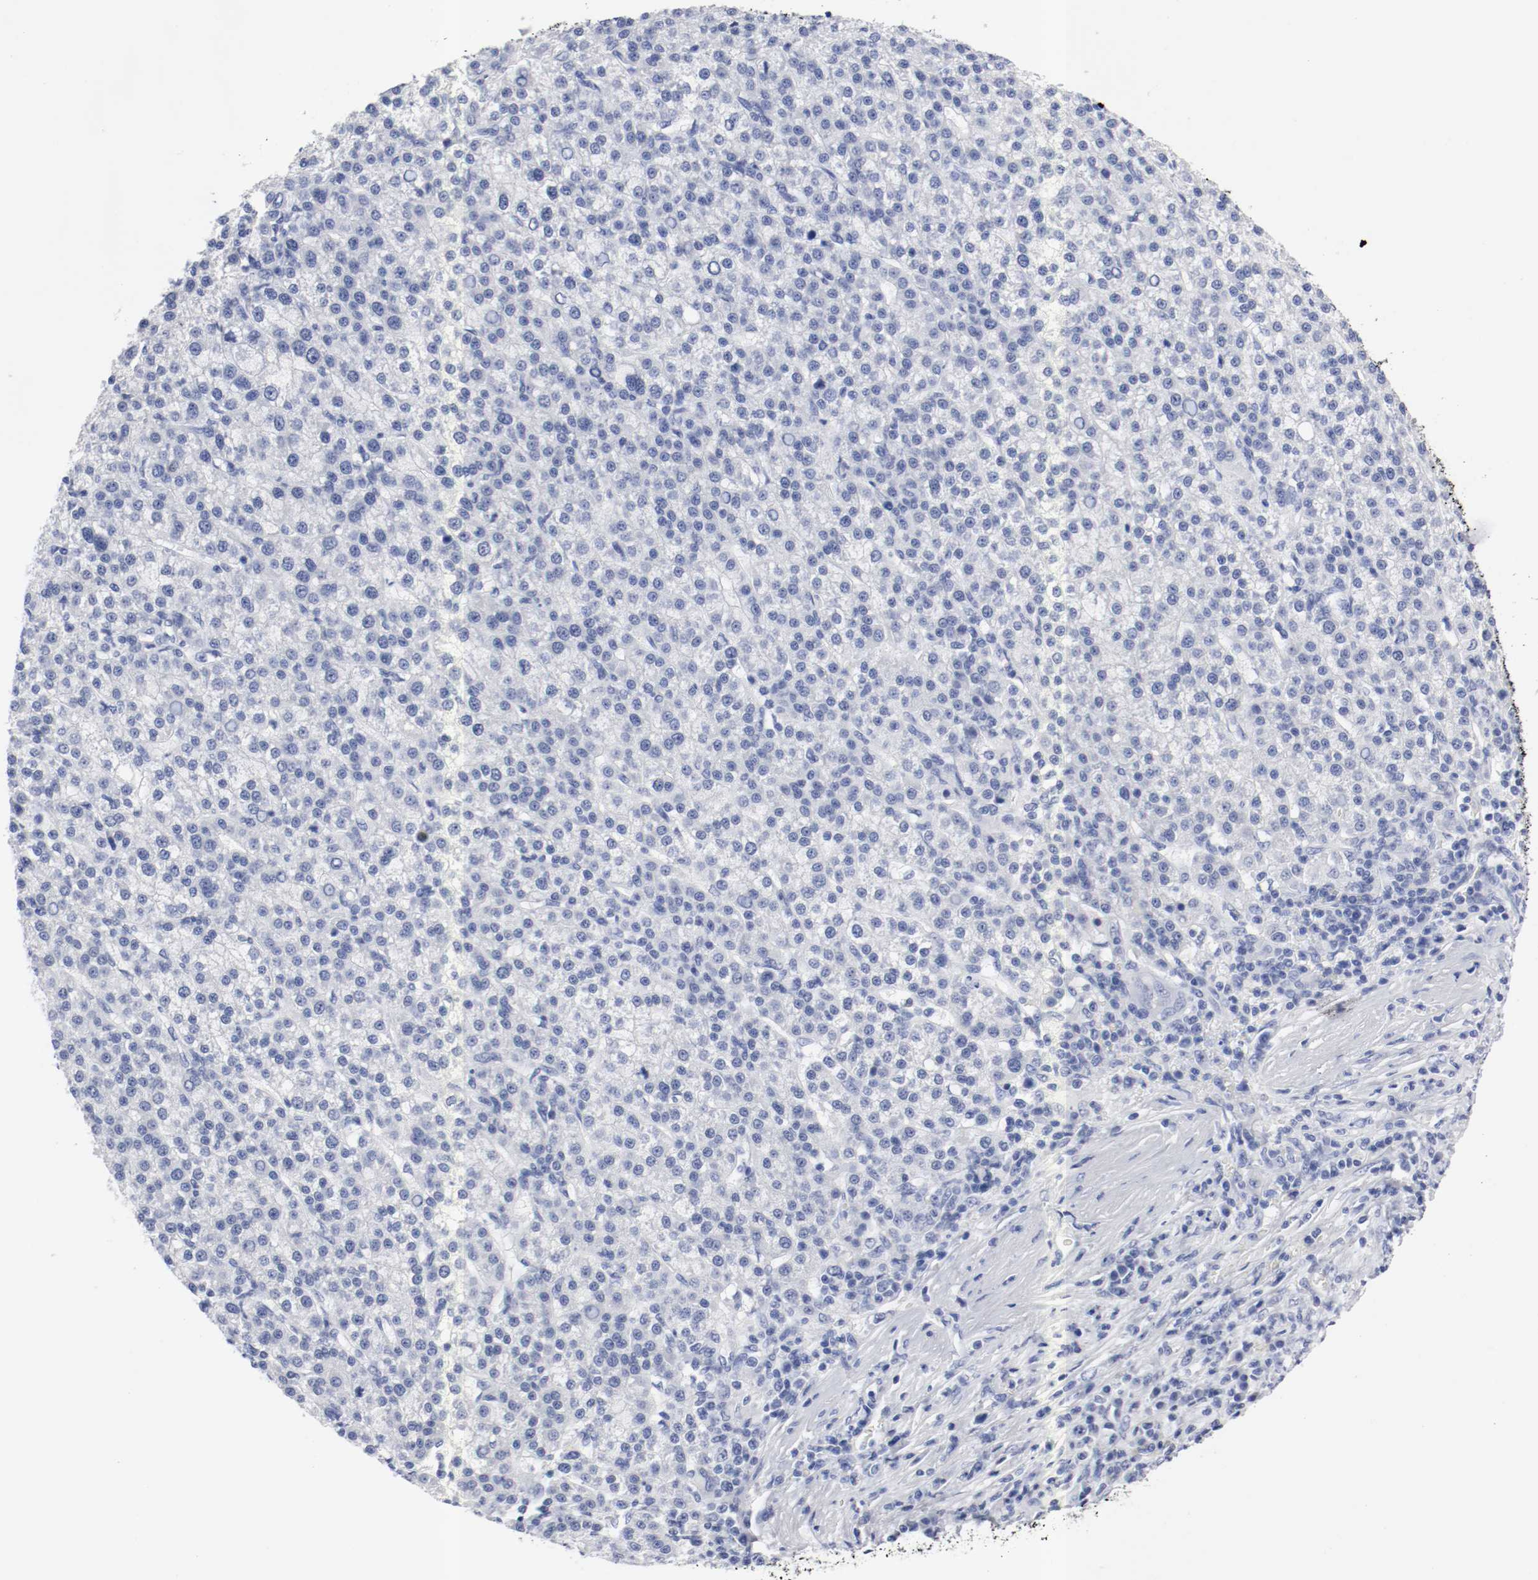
{"staining": {"intensity": "negative", "quantity": "none", "location": "none"}, "tissue": "liver cancer", "cell_type": "Tumor cells", "image_type": "cancer", "snomed": [{"axis": "morphology", "description": "Carcinoma, Hepatocellular, NOS"}, {"axis": "topography", "description": "Liver"}], "caption": "Immunohistochemistry histopathology image of neoplastic tissue: liver cancer stained with DAB (3,3'-diaminobenzidine) exhibits no significant protein staining in tumor cells. Brightfield microscopy of immunohistochemistry stained with DAB (3,3'-diaminobenzidine) (brown) and hematoxylin (blue), captured at high magnification.", "gene": "GAD1", "patient": {"sex": "female", "age": 58}}